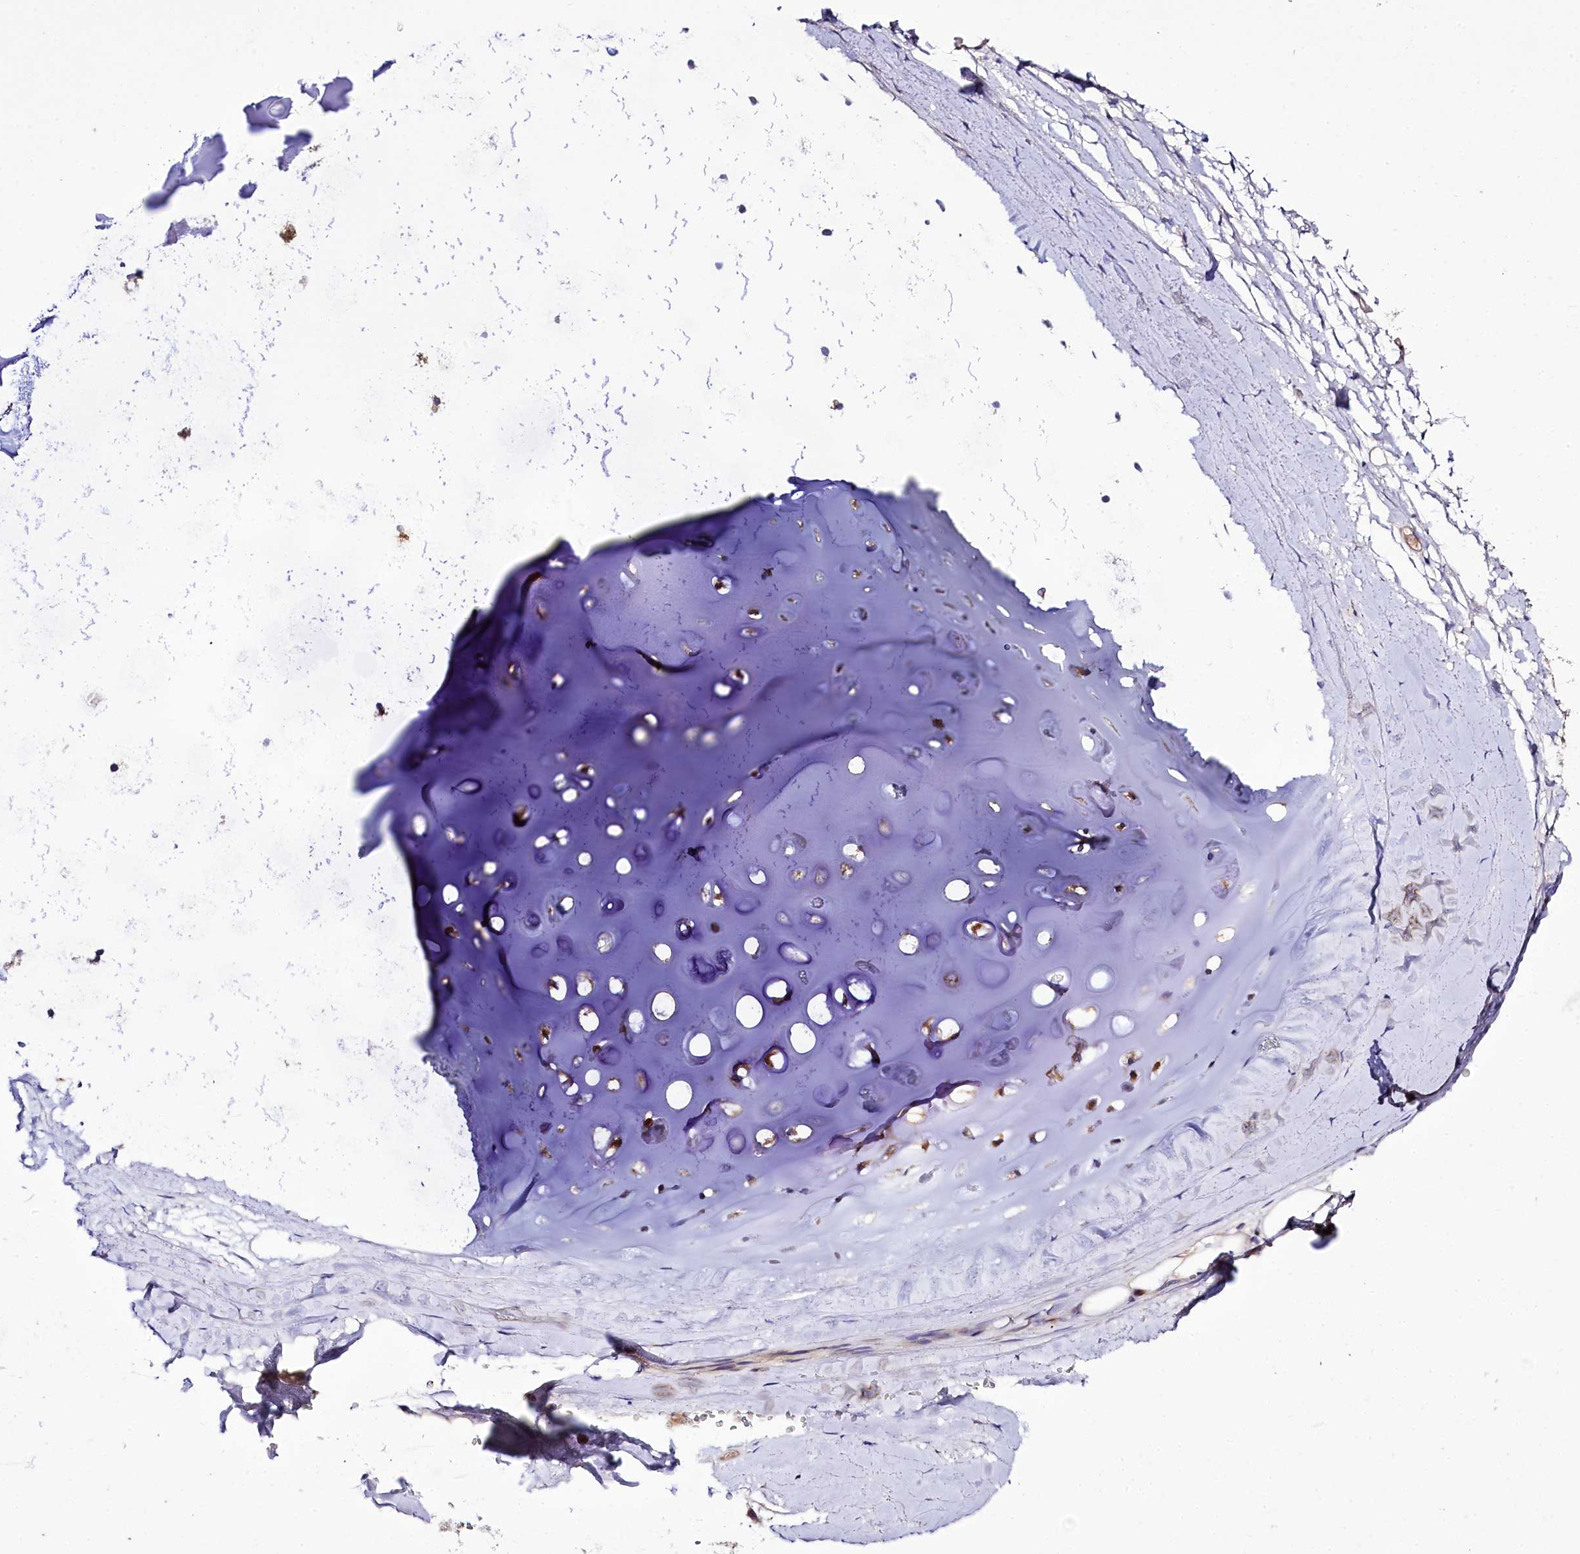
{"staining": {"intensity": "negative", "quantity": "none", "location": "none"}, "tissue": "adipose tissue", "cell_type": "Adipocytes", "image_type": "normal", "snomed": [{"axis": "morphology", "description": "Normal tissue, NOS"}, {"axis": "topography", "description": "Lymph node"}, {"axis": "topography", "description": "Bronchus"}], "caption": "Photomicrograph shows no significant protein expression in adipocytes of benign adipose tissue. (Brightfield microscopy of DAB (3,3'-diaminobenzidine) immunohistochemistry (IHC) at high magnification).", "gene": "ZC3H12C", "patient": {"sex": "male", "age": 63}}